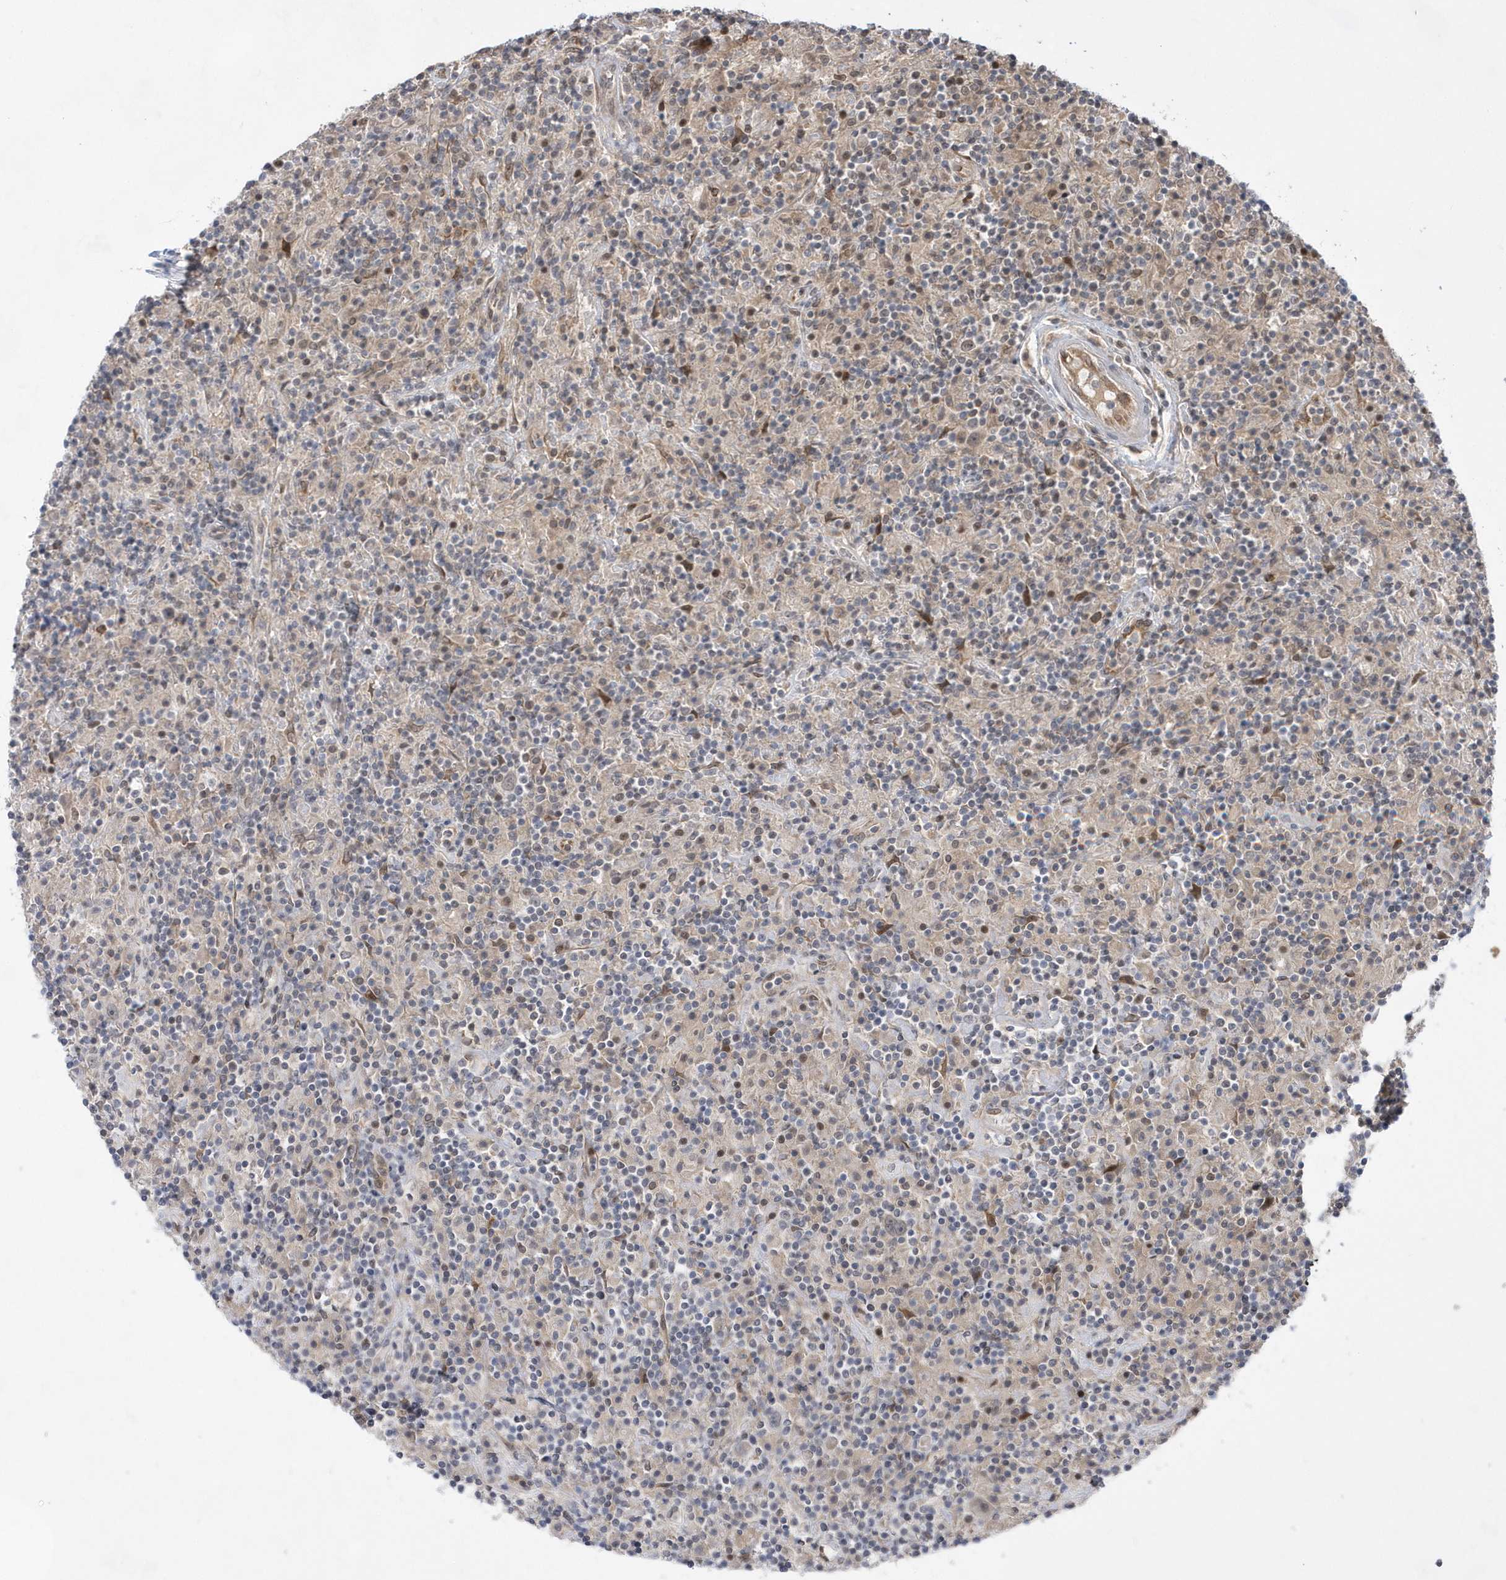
{"staining": {"intensity": "weak", "quantity": "<25%", "location": "cytoplasmic/membranous,nuclear"}, "tissue": "lymphoma", "cell_type": "Tumor cells", "image_type": "cancer", "snomed": [{"axis": "morphology", "description": "Hodgkin's disease, NOS"}, {"axis": "topography", "description": "Lymph node"}], "caption": "A histopathology image of lymphoma stained for a protein shows no brown staining in tumor cells.", "gene": "TMEM132B", "patient": {"sex": "male", "age": 70}}